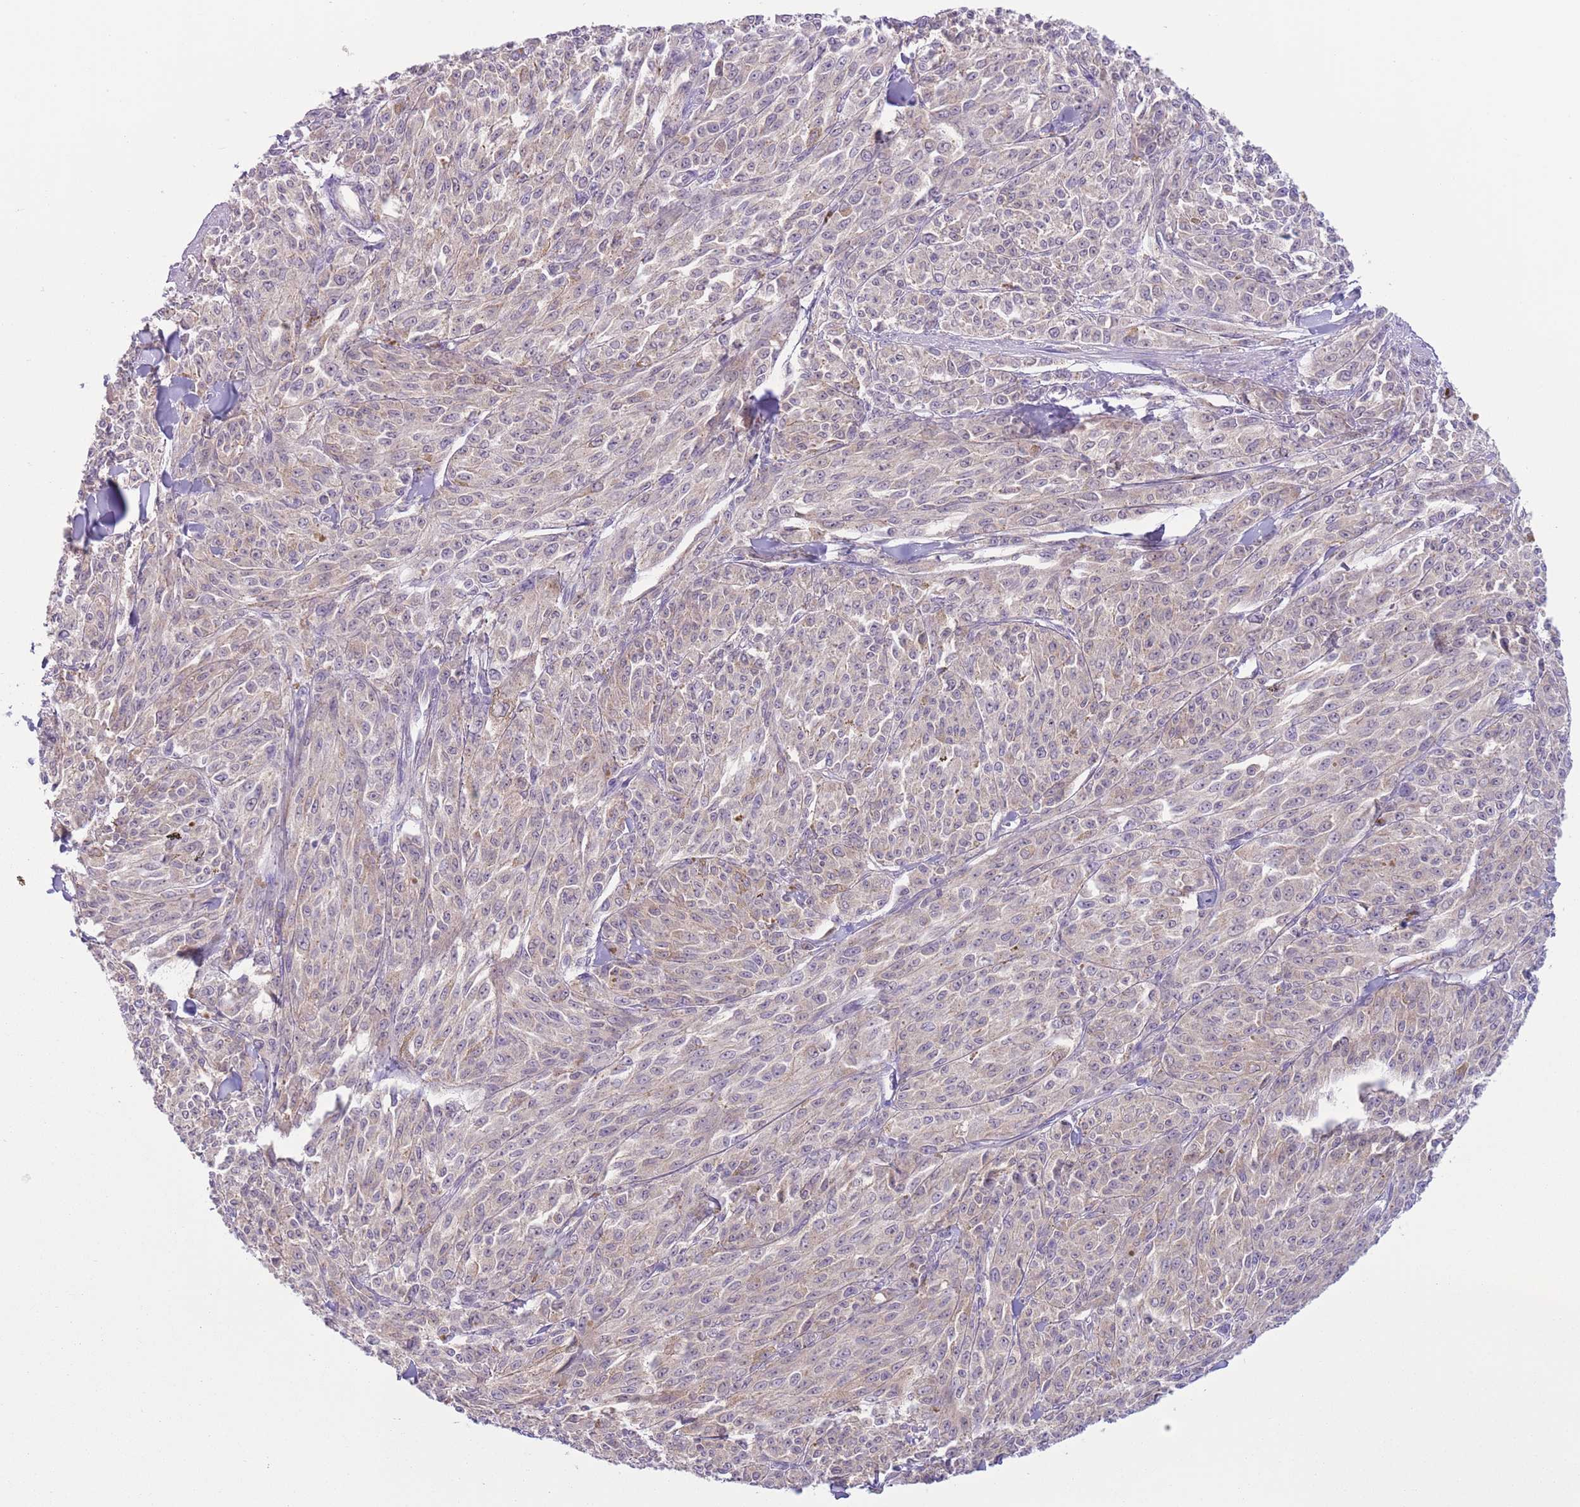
{"staining": {"intensity": "weak", "quantity": "<25%", "location": "cytoplasmic/membranous"}, "tissue": "melanoma", "cell_type": "Tumor cells", "image_type": "cancer", "snomed": [{"axis": "morphology", "description": "Malignant melanoma, NOS"}, {"axis": "topography", "description": "Skin"}], "caption": "IHC micrograph of neoplastic tissue: human malignant melanoma stained with DAB shows no significant protein expression in tumor cells.", "gene": "COPE", "patient": {"sex": "female", "age": 52}}